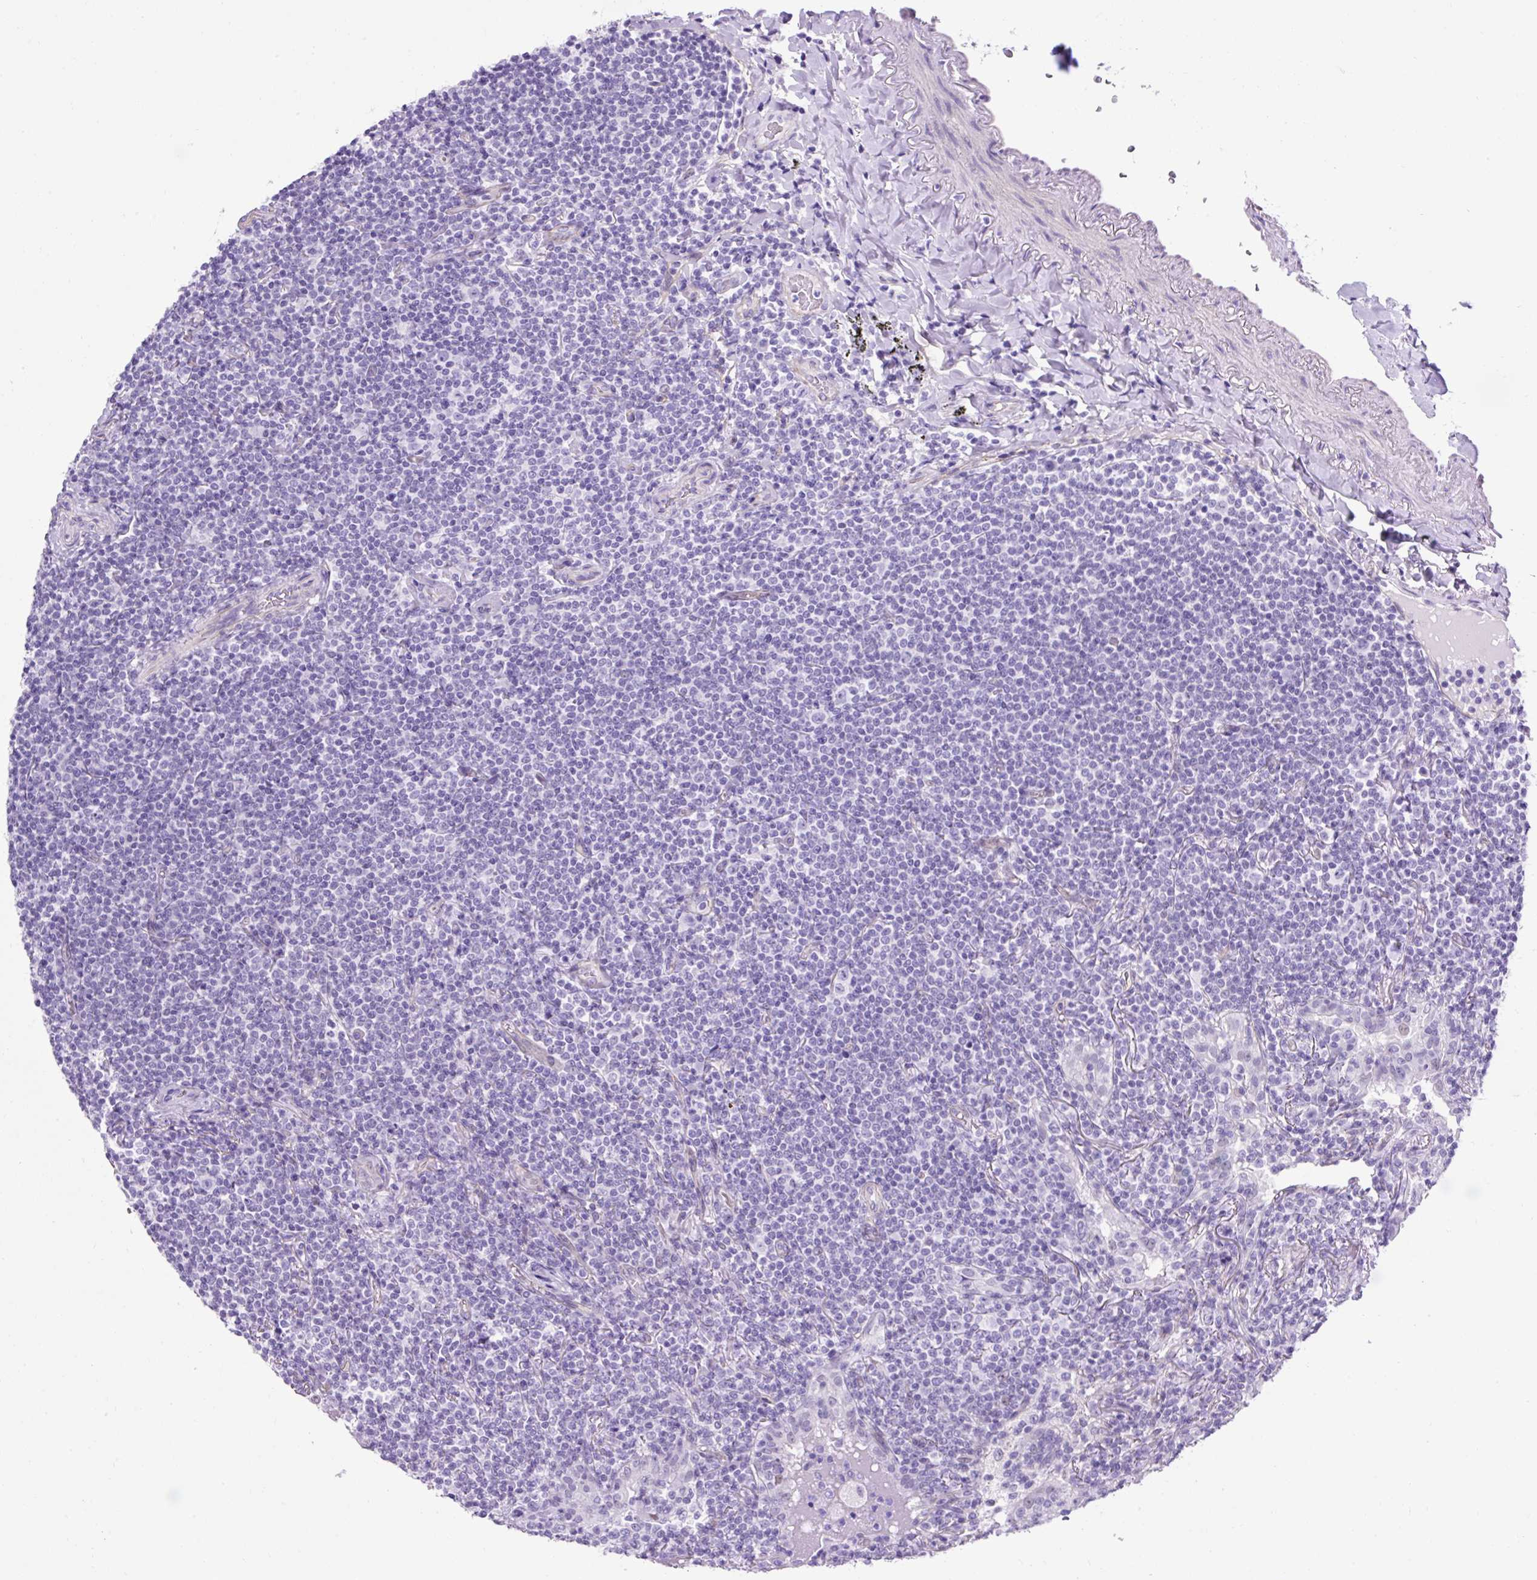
{"staining": {"intensity": "negative", "quantity": "none", "location": "none"}, "tissue": "lymphoma", "cell_type": "Tumor cells", "image_type": "cancer", "snomed": [{"axis": "morphology", "description": "Malignant lymphoma, non-Hodgkin's type, Low grade"}, {"axis": "topography", "description": "Lung"}], "caption": "There is no significant staining in tumor cells of low-grade malignant lymphoma, non-Hodgkin's type.", "gene": "KRT12", "patient": {"sex": "female", "age": 71}}